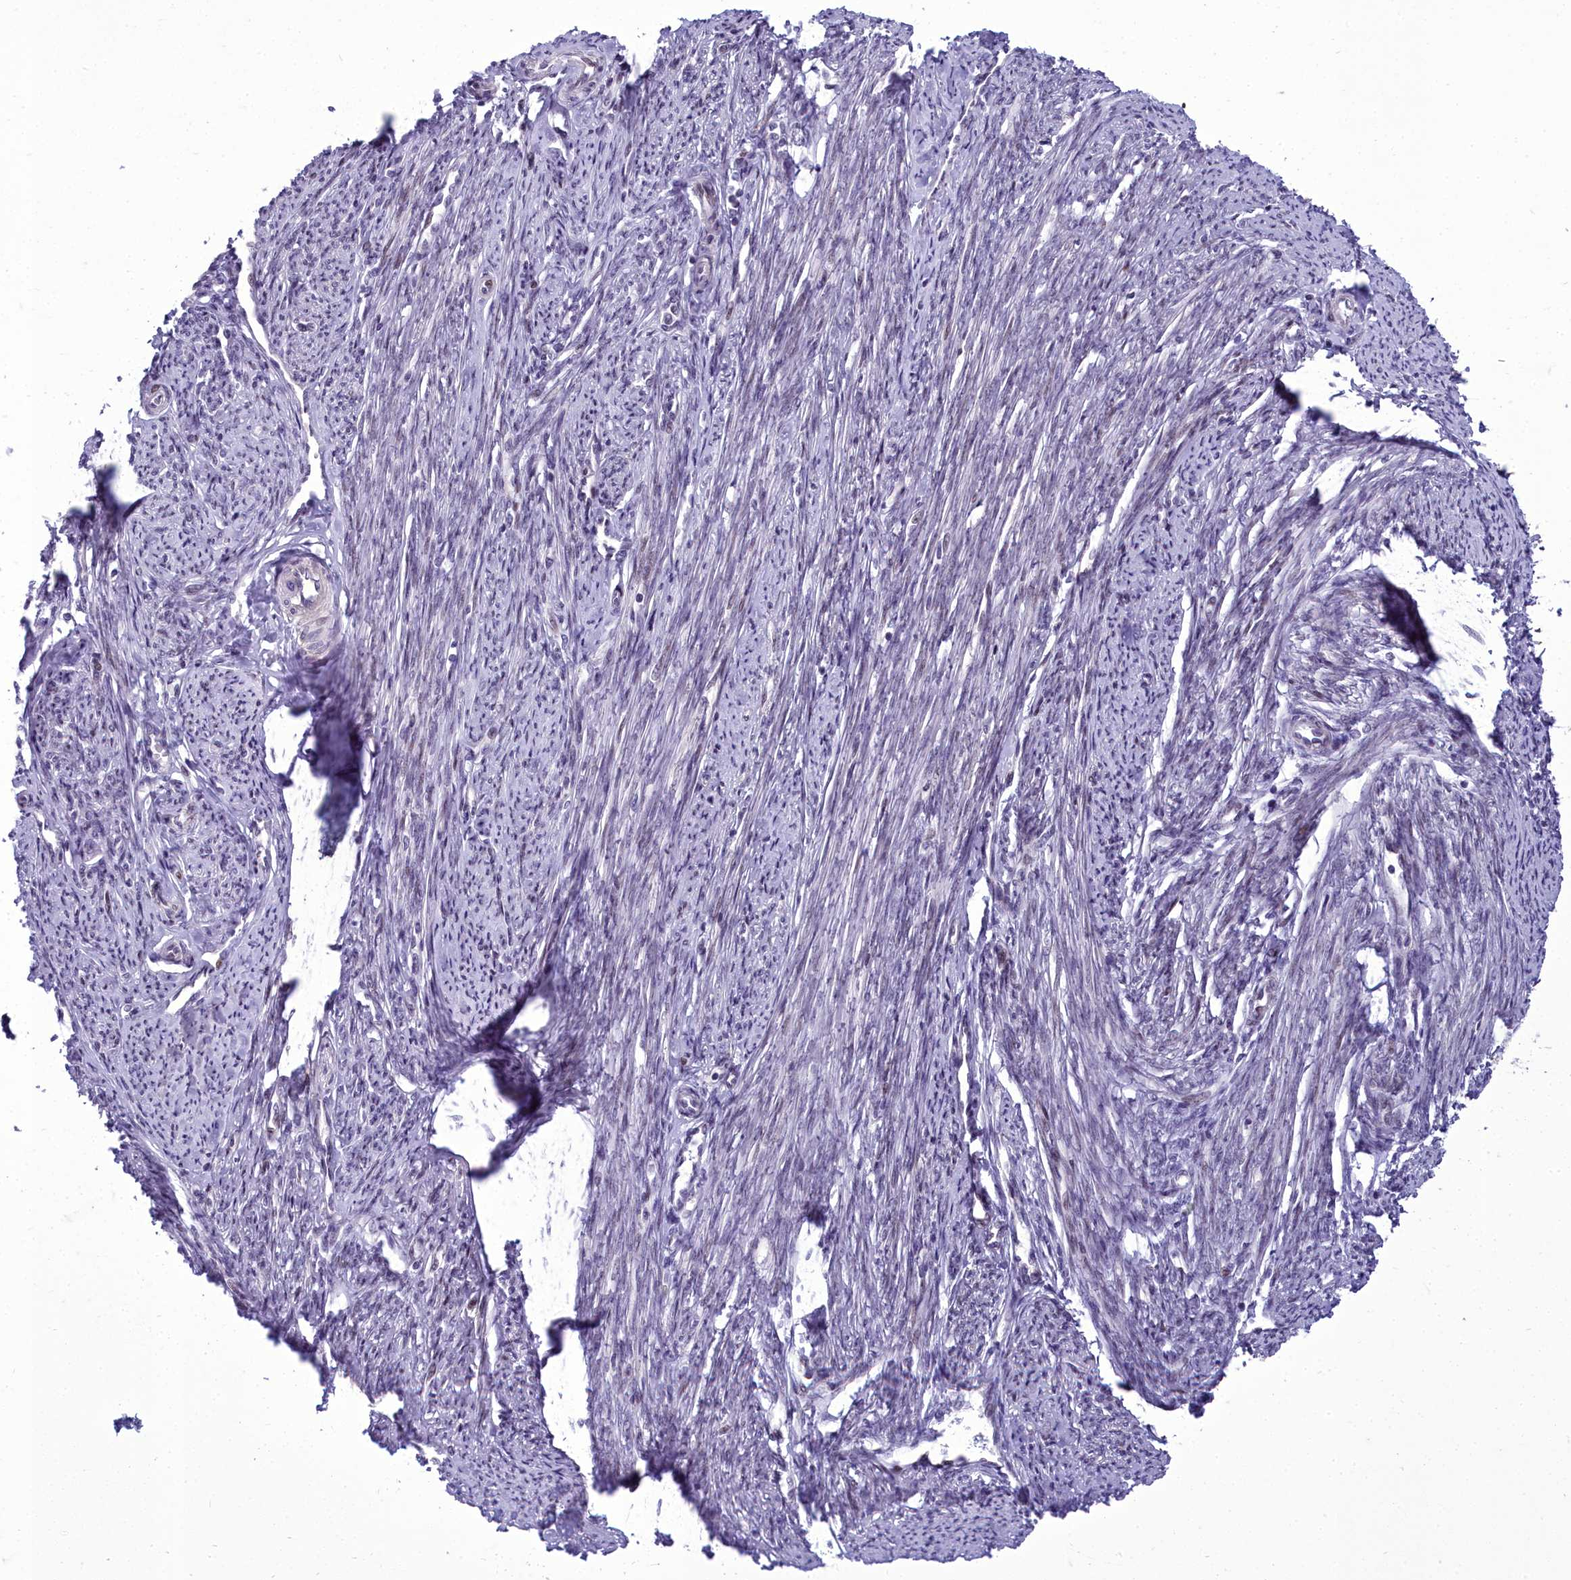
{"staining": {"intensity": "weak", "quantity": "25%-75%", "location": "nuclear"}, "tissue": "smooth muscle", "cell_type": "Smooth muscle cells", "image_type": "normal", "snomed": [{"axis": "morphology", "description": "Normal tissue, NOS"}, {"axis": "topography", "description": "Smooth muscle"}, {"axis": "topography", "description": "Uterus"}], "caption": "Smooth muscle stained with DAB (3,3'-diaminobenzidine) immunohistochemistry displays low levels of weak nuclear positivity in about 25%-75% of smooth muscle cells.", "gene": "CEACAM19", "patient": {"sex": "female", "age": 59}}